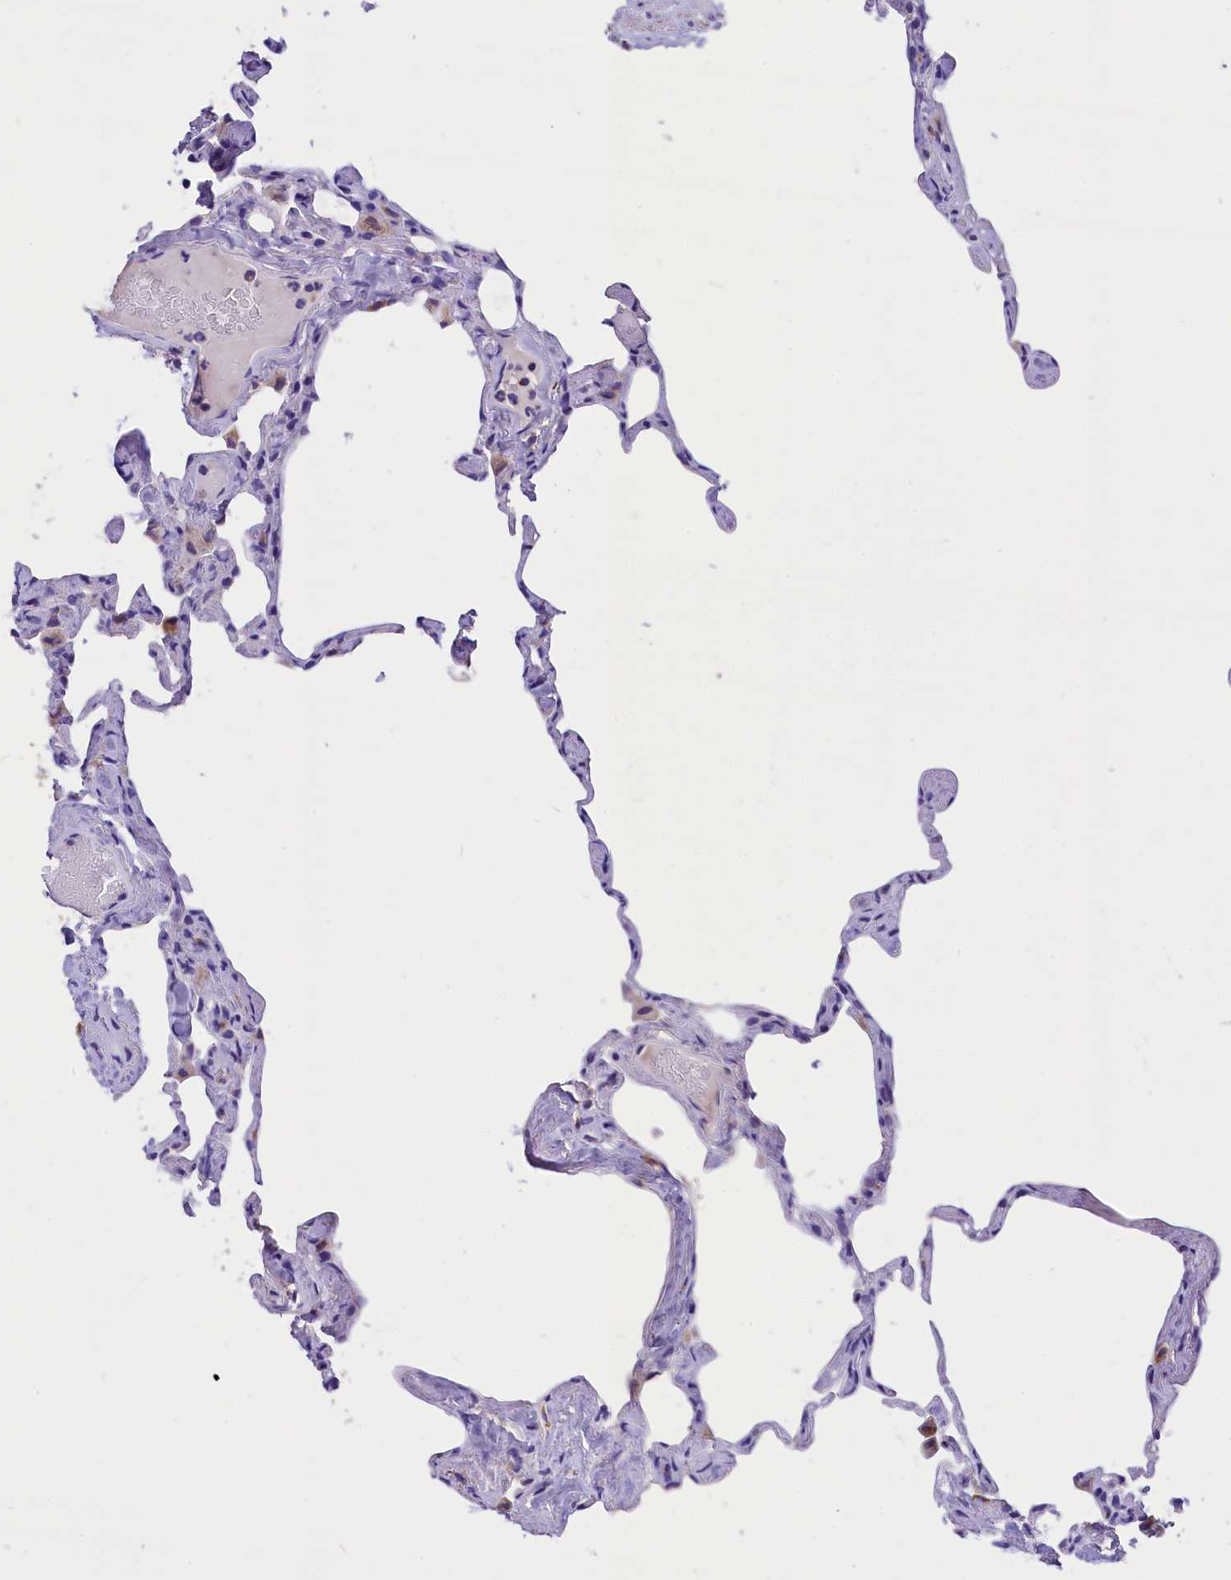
{"staining": {"intensity": "weak", "quantity": "<25%", "location": "cytoplasmic/membranous"}, "tissue": "lung", "cell_type": "Alveolar cells", "image_type": "normal", "snomed": [{"axis": "morphology", "description": "Normal tissue, NOS"}, {"axis": "topography", "description": "Lung"}], "caption": "The IHC image has no significant positivity in alveolar cells of lung. The staining was performed using DAB to visualize the protein expression in brown, while the nuclei were stained in blue with hematoxylin (Magnification: 20x).", "gene": "ABAT", "patient": {"sex": "male", "age": 65}}